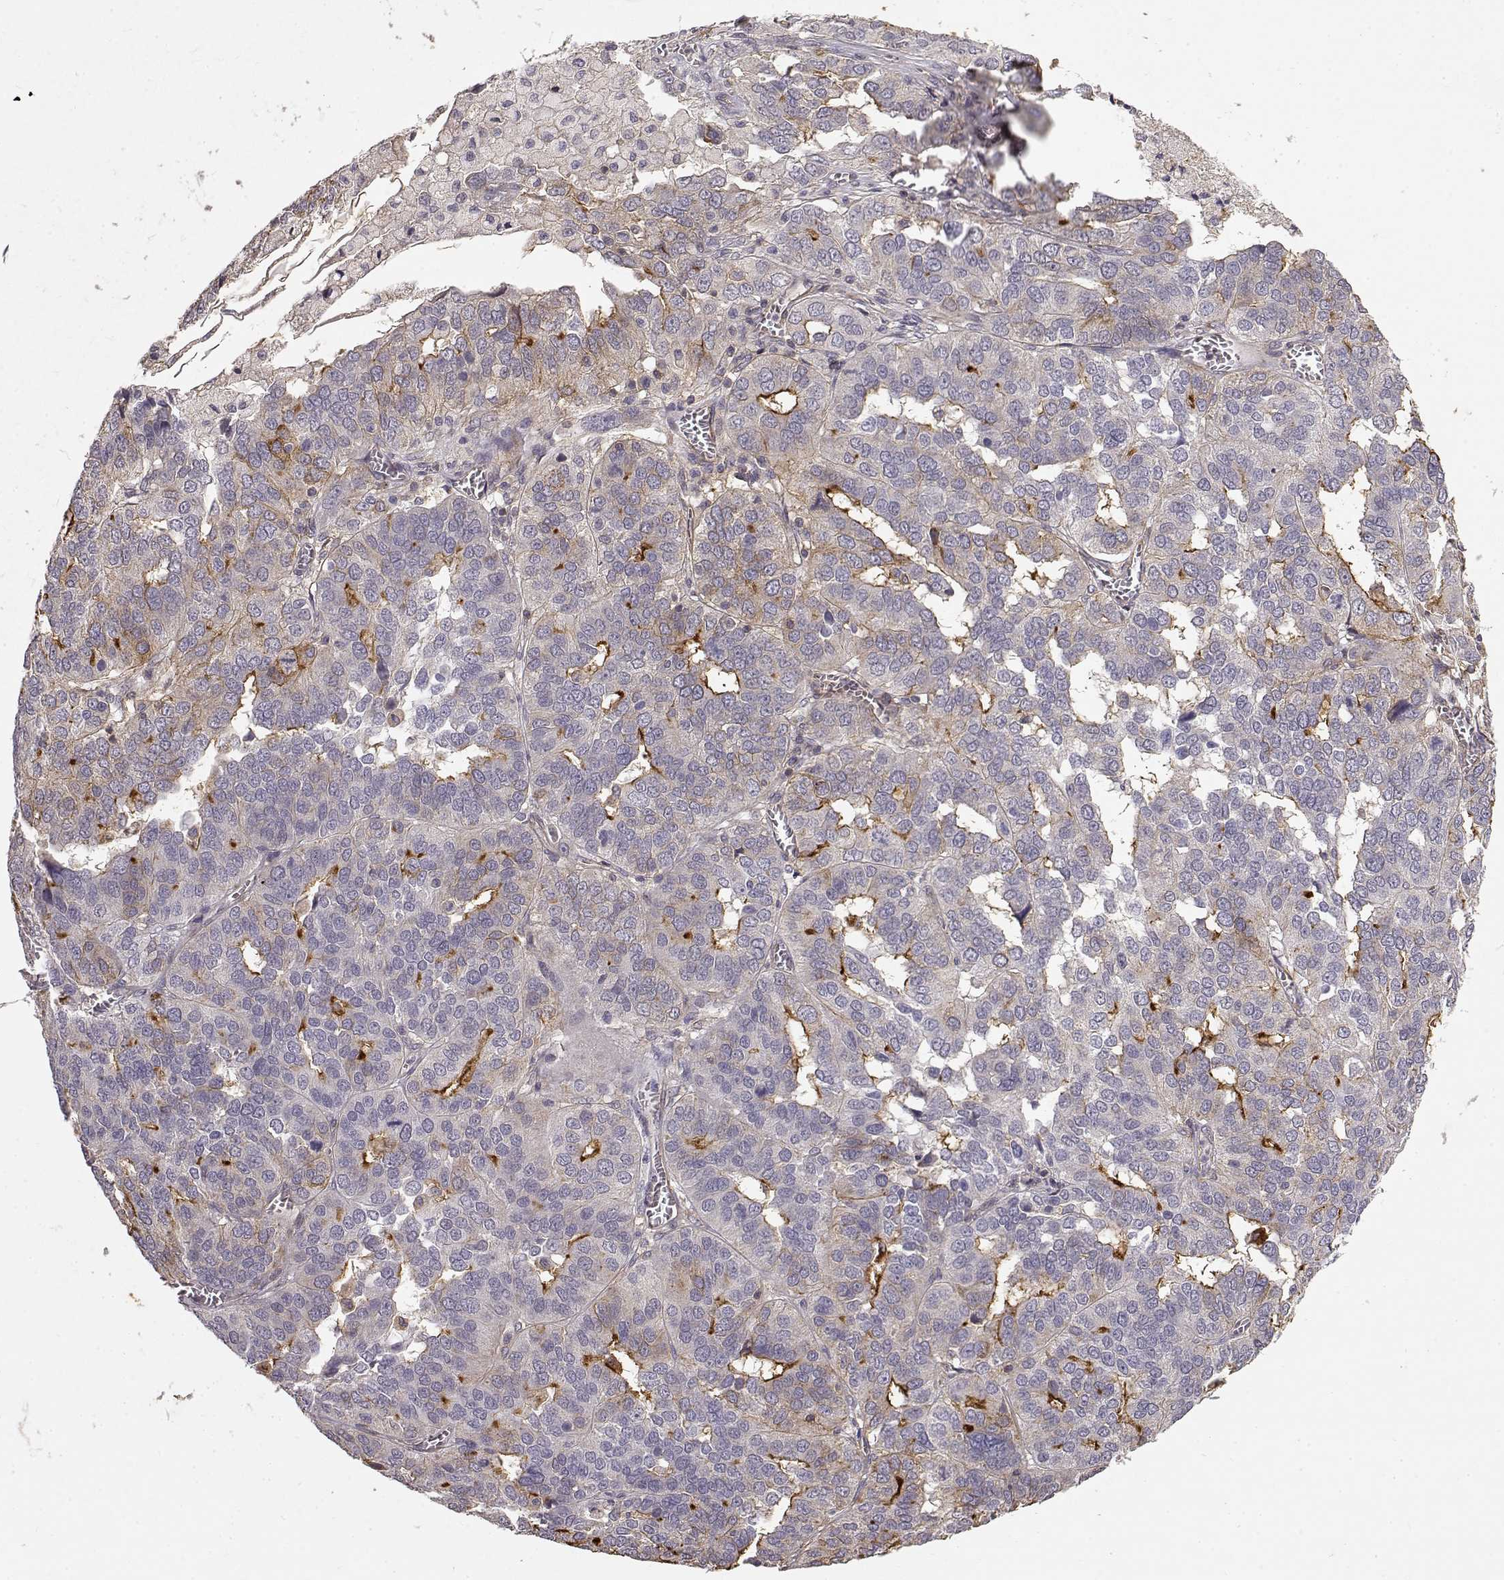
{"staining": {"intensity": "strong", "quantity": "<25%", "location": "cytoplasmic/membranous"}, "tissue": "ovarian cancer", "cell_type": "Tumor cells", "image_type": "cancer", "snomed": [{"axis": "morphology", "description": "Carcinoma, endometroid"}, {"axis": "topography", "description": "Soft tissue"}, {"axis": "topography", "description": "Ovary"}], "caption": "Protein expression analysis of ovarian cancer exhibits strong cytoplasmic/membranous staining in about <25% of tumor cells.", "gene": "IFITM1", "patient": {"sex": "female", "age": 52}}